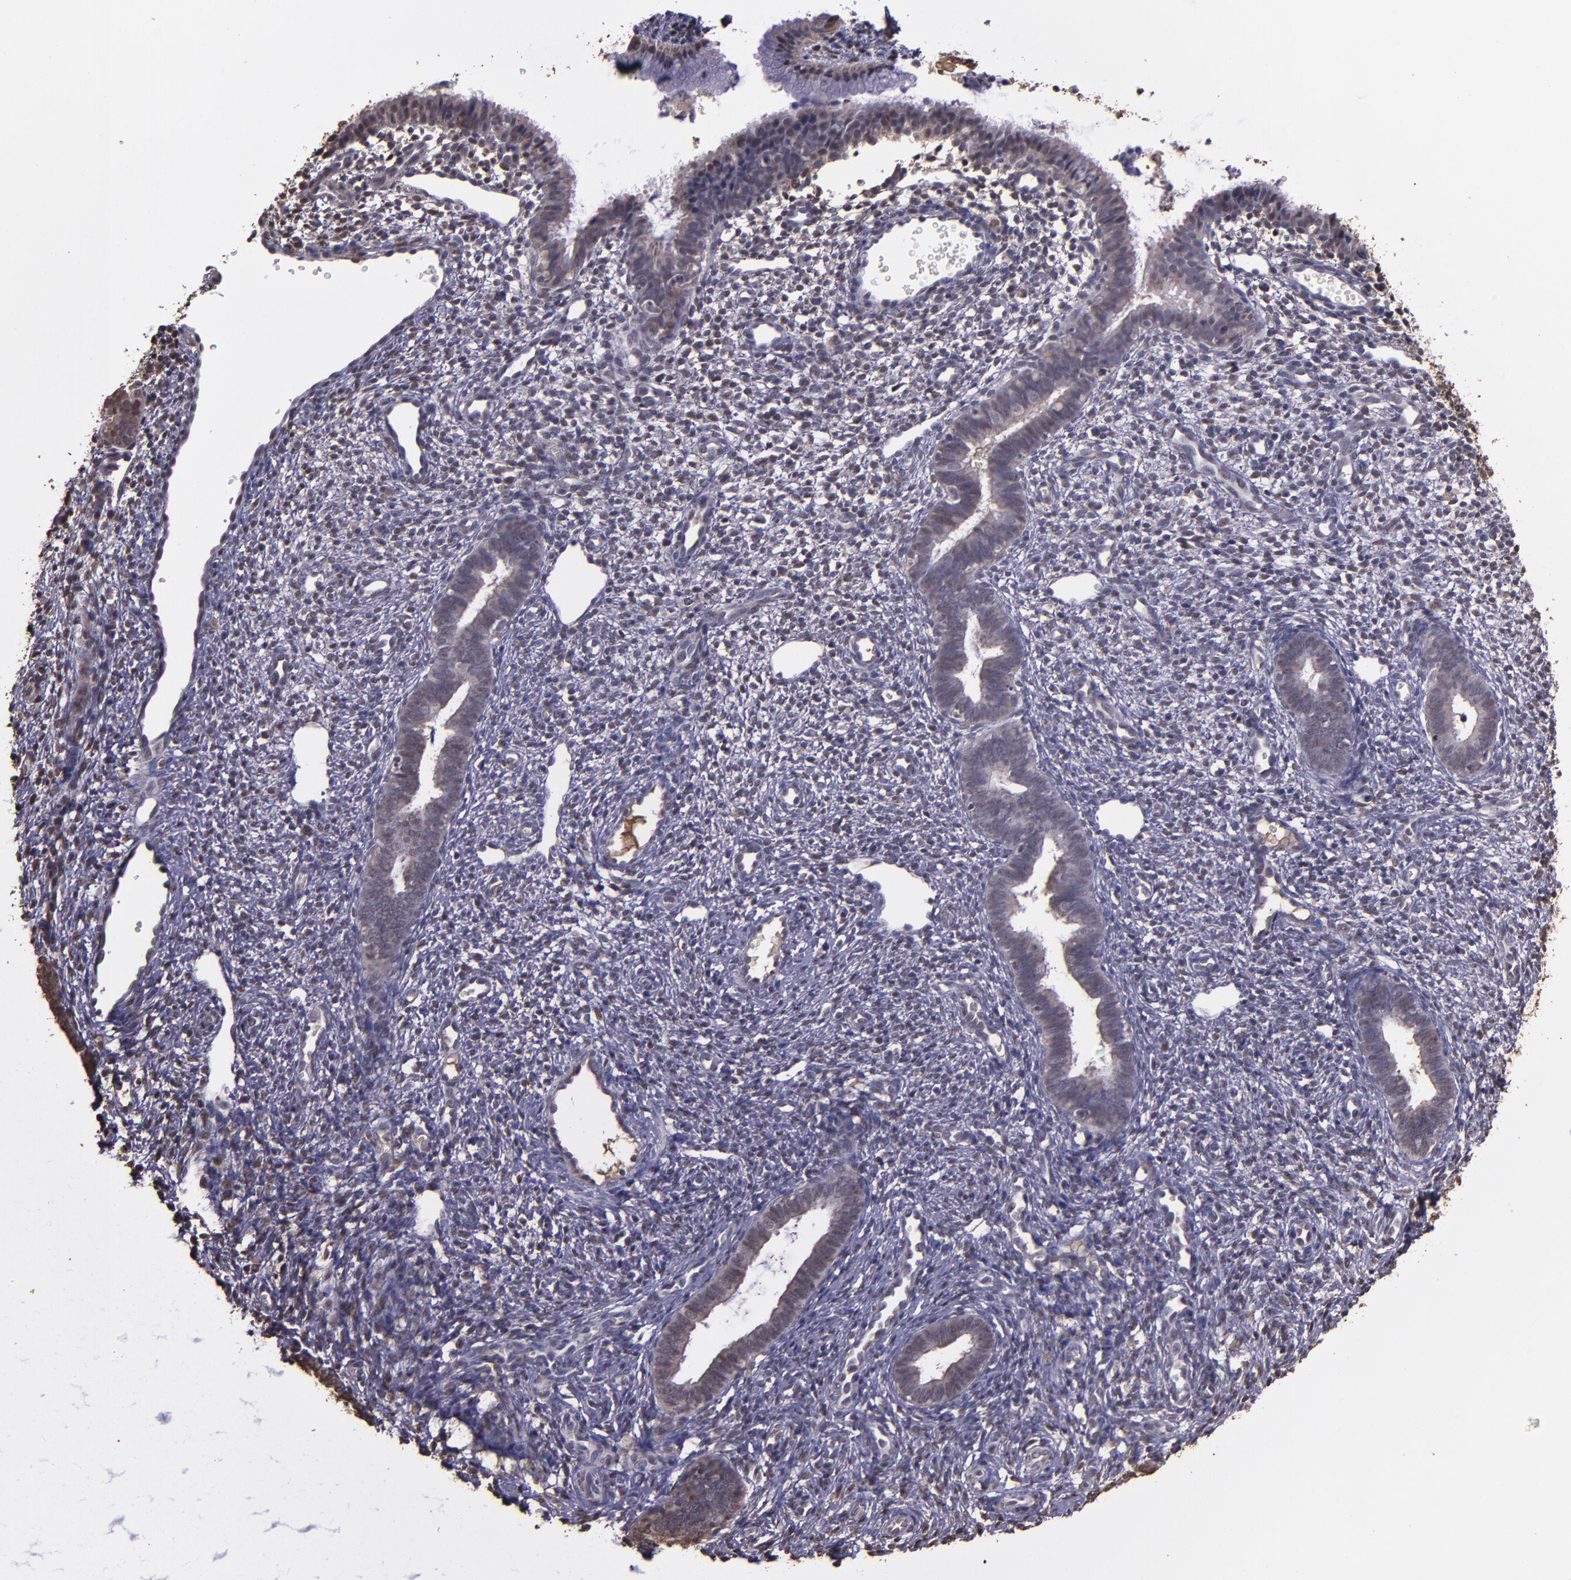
{"staining": {"intensity": "weak", "quantity": "<25%", "location": "cytoplasmic/membranous,nuclear"}, "tissue": "endometrium", "cell_type": "Cells in endometrial stroma", "image_type": "normal", "snomed": [{"axis": "morphology", "description": "Normal tissue, NOS"}, {"axis": "topography", "description": "Endometrium"}], "caption": "Cells in endometrial stroma are negative for protein expression in normal human endometrium. (DAB (3,3'-diaminobenzidine) immunohistochemistry (IHC) visualized using brightfield microscopy, high magnification).", "gene": "SERPINF2", "patient": {"sex": "female", "age": 27}}